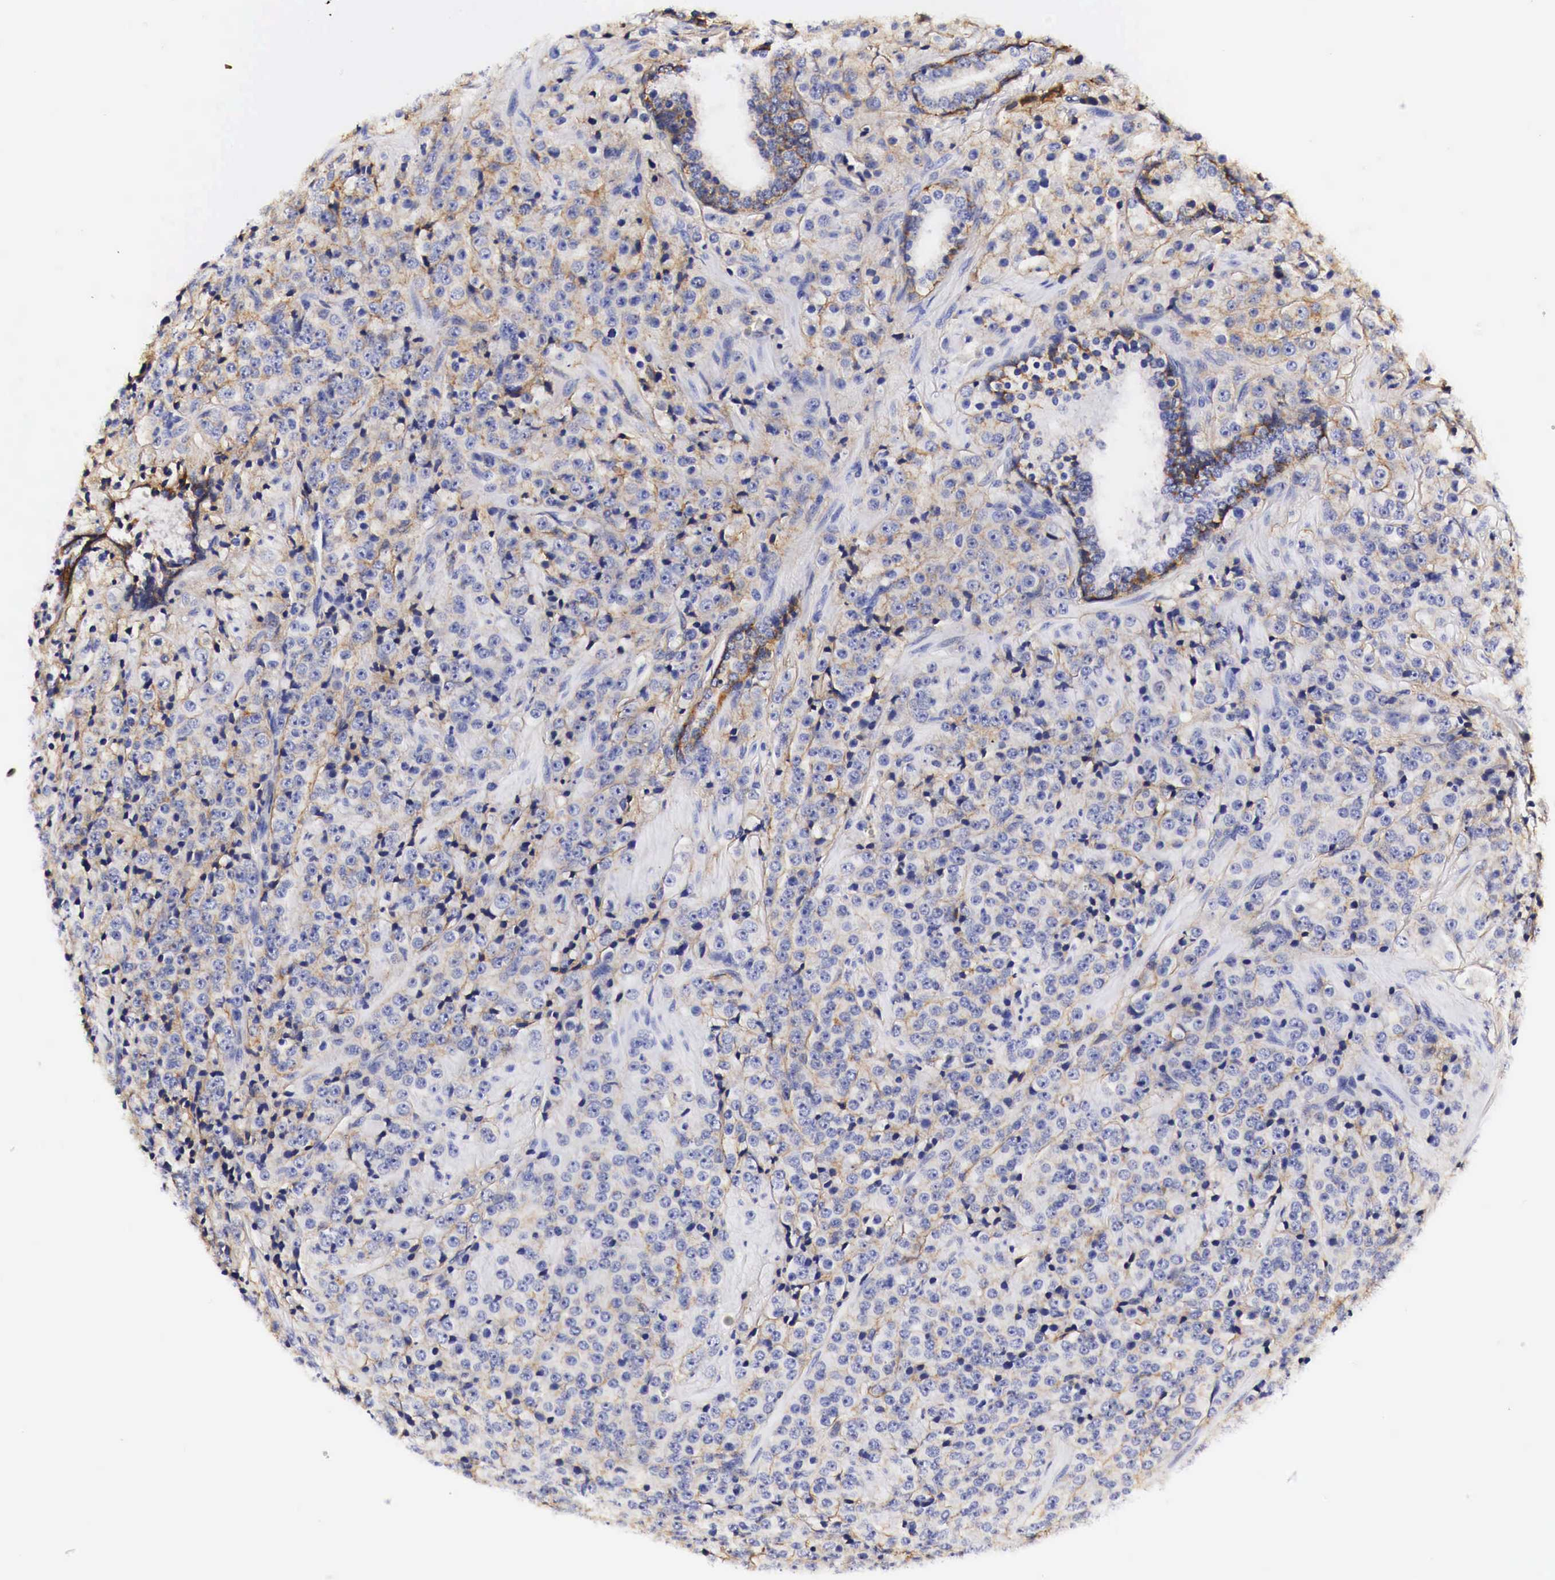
{"staining": {"intensity": "moderate", "quantity": "25%-75%", "location": "cytoplasmic/membranous"}, "tissue": "prostate cancer", "cell_type": "Tumor cells", "image_type": "cancer", "snomed": [{"axis": "morphology", "description": "Adenocarcinoma, Medium grade"}, {"axis": "topography", "description": "Prostate"}], "caption": "This is an image of IHC staining of prostate cancer (medium-grade adenocarcinoma), which shows moderate expression in the cytoplasmic/membranous of tumor cells.", "gene": "EGFR", "patient": {"sex": "male", "age": 70}}